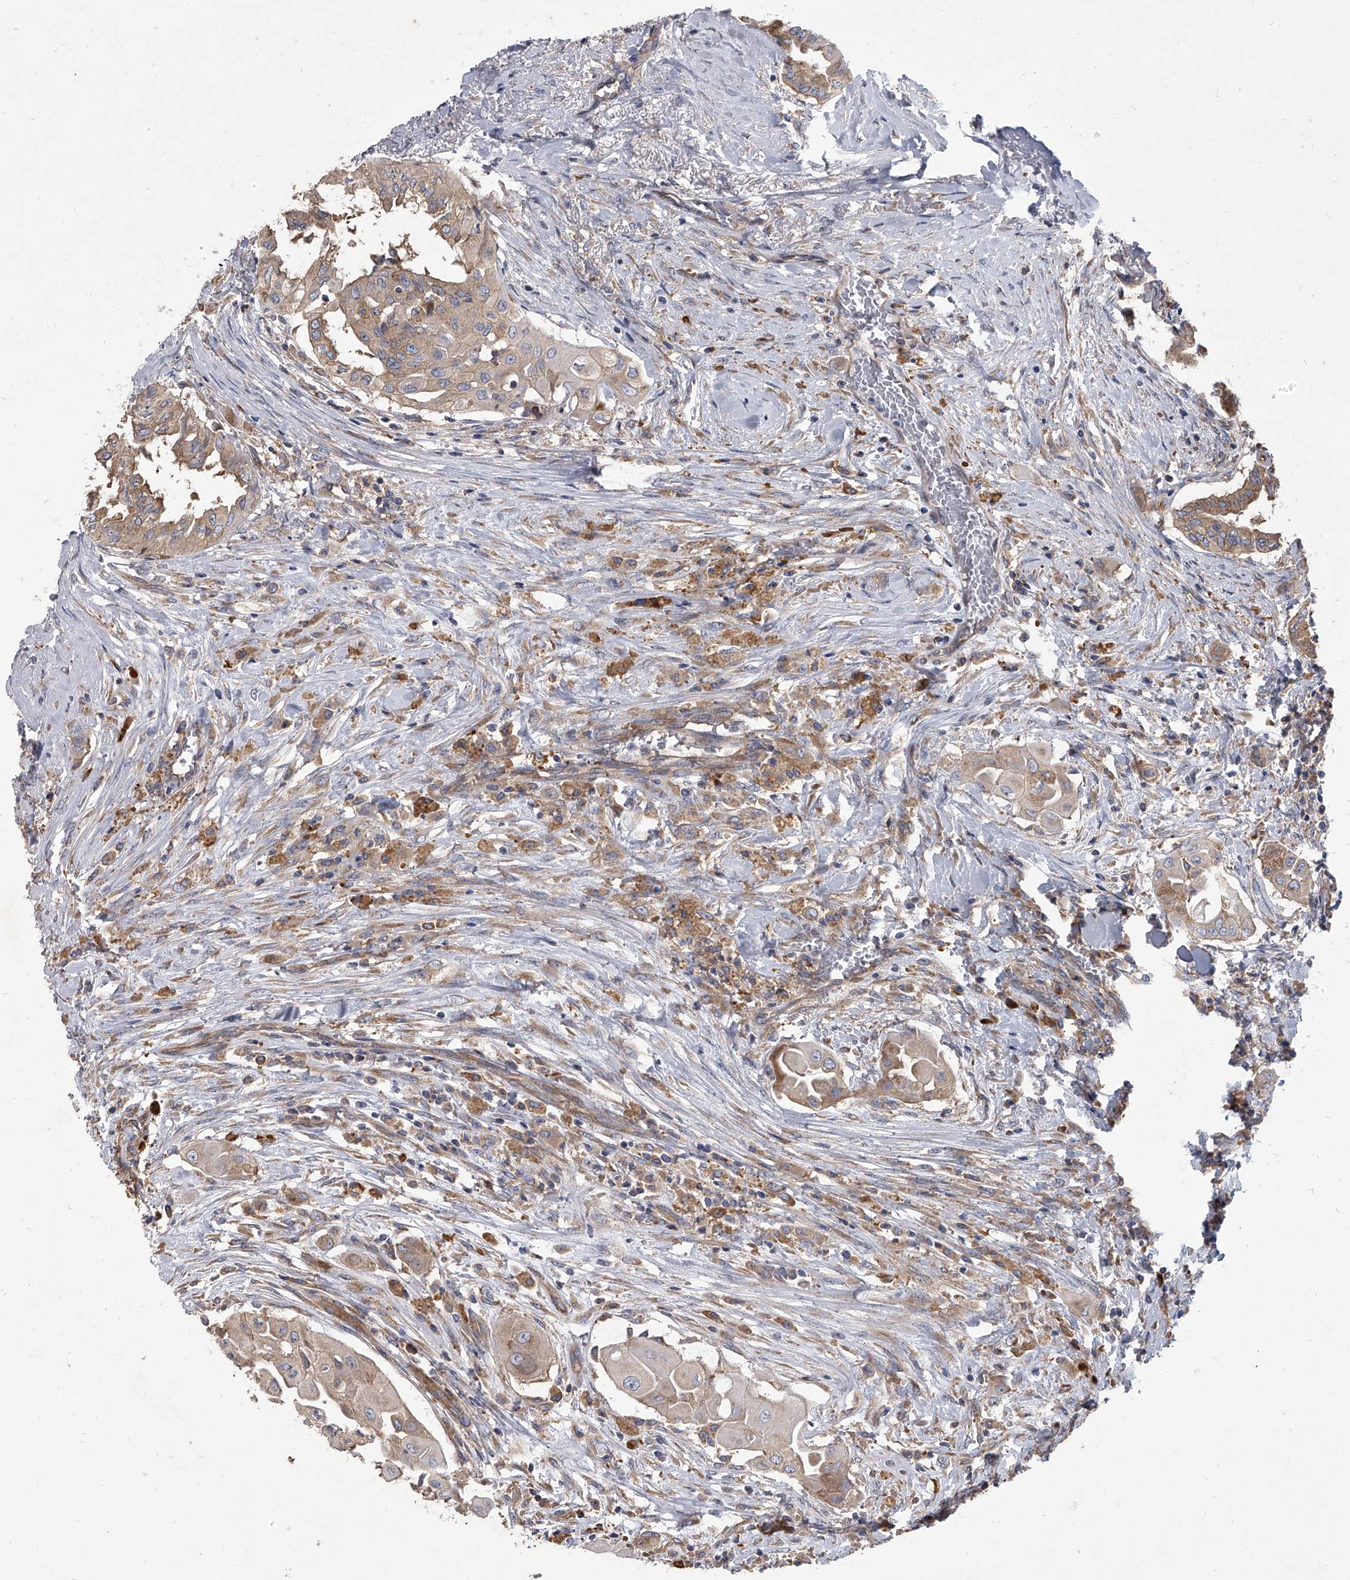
{"staining": {"intensity": "weak", "quantity": "25%-75%", "location": "cytoplasmic/membranous"}, "tissue": "thyroid cancer", "cell_type": "Tumor cells", "image_type": "cancer", "snomed": [{"axis": "morphology", "description": "Papillary adenocarcinoma, NOS"}, {"axis": "topography", "description": "Thyroid gland"}], "caption": "There is low levels of weak cytoplasmic/membranous expression in tumor cells of papillary adenocarcinoma (thyroid), as demonstrated by immunohistochemical staining (brown color).", "gene": "EIF2S2", "patient": {"sex": "female", "age": 59}}